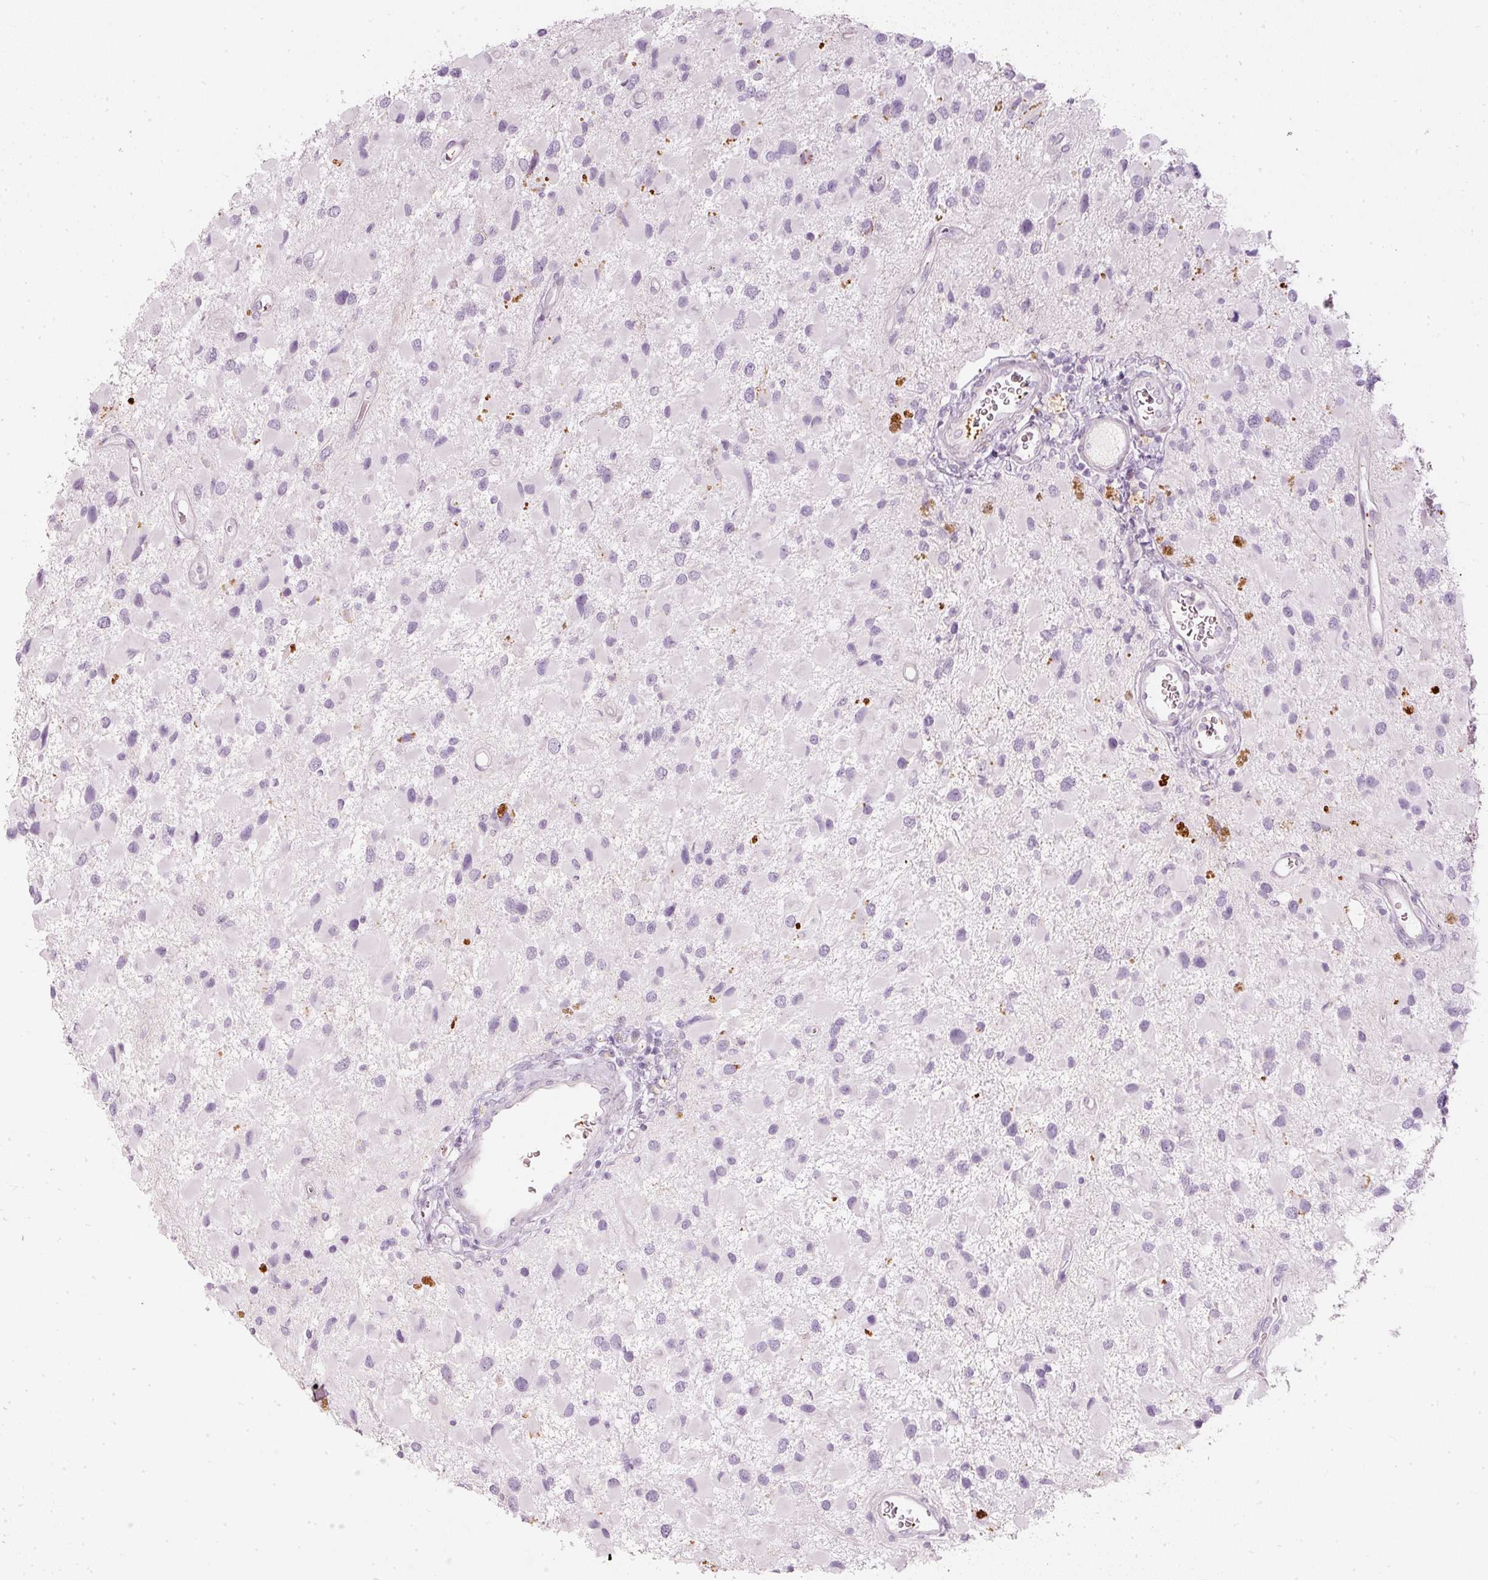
{"staining": {"intensity": "negative", "quantity": "none", "location": "none"}, "tissue": "glioma", "cell_type": "Tumor cells", "image_type": "cancer", "snomed": [{"axis": "morphology", "description": "Glioma, malignant, High grade"}, {"axis": "topography", "description": "Brain"}], "caption": "A micrograph of malignant high-grade glioma stained for a protein reveals no brown staining in tumor cells.", "gene": "LECT2", "patient": {"sex": "male", "age": 53}}